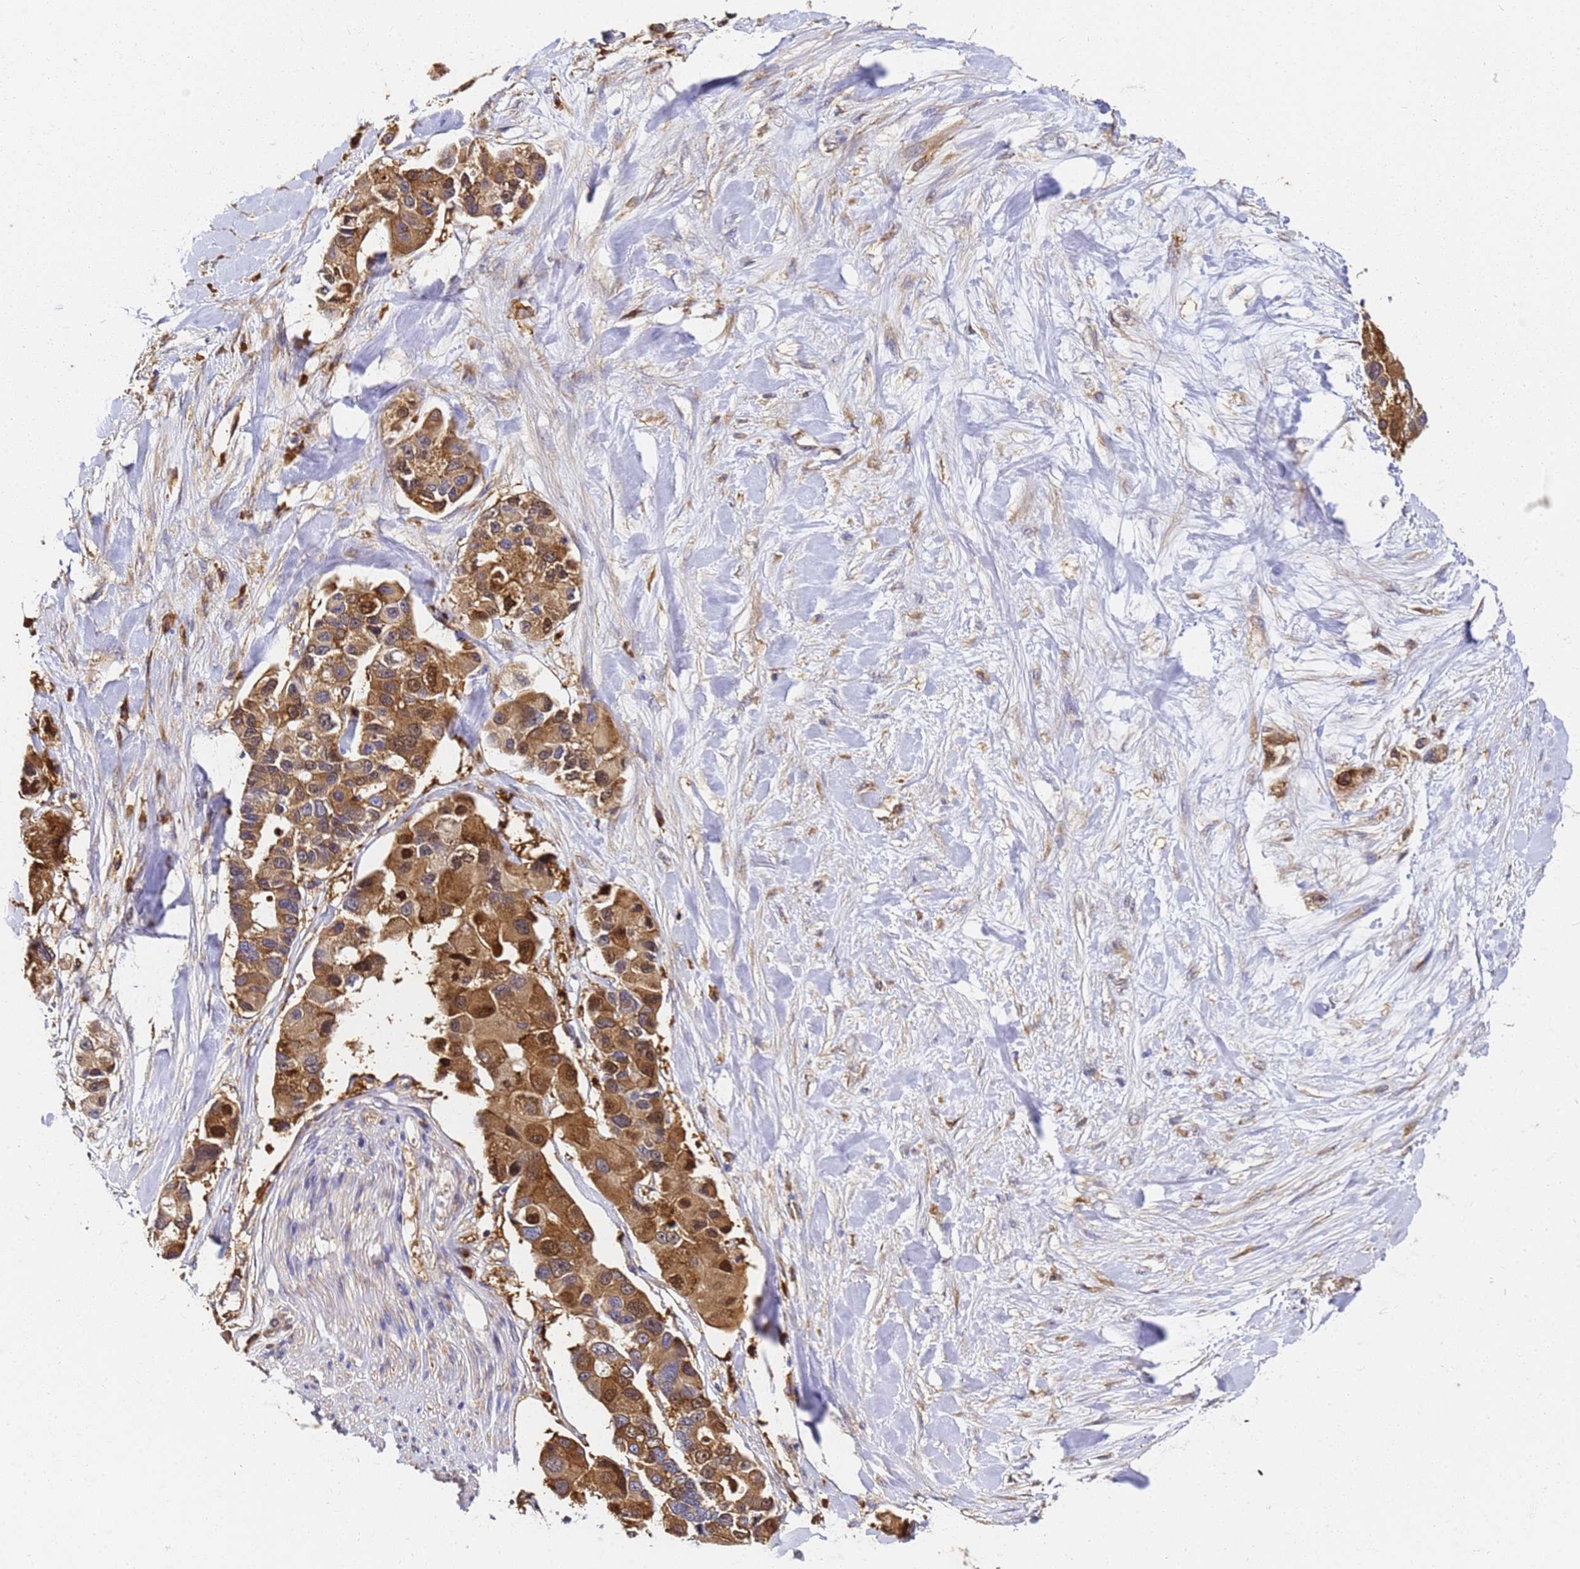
{"staining": {"intensity": "moderate", "quantity": ">75%", "location": "cytoplasmic/membranous"}, "tissue": "lung cancer", "cell_type": "Tumor cells", "image_type": "cancer", "snomed": [{"axis": "morphology", "description": "Adenocarcinoma, NOS"}, {"axis": "topography", "description": "Lung"}], "caption": "Human adenocarcinoma (lung) stained with a brown dye exhibits moderate cytoplasmic/membranous positive staining in approximately >75% of tumor cells.", "gene": "NME1-NME2", "patient": {"sex": "female", "age": 54}}